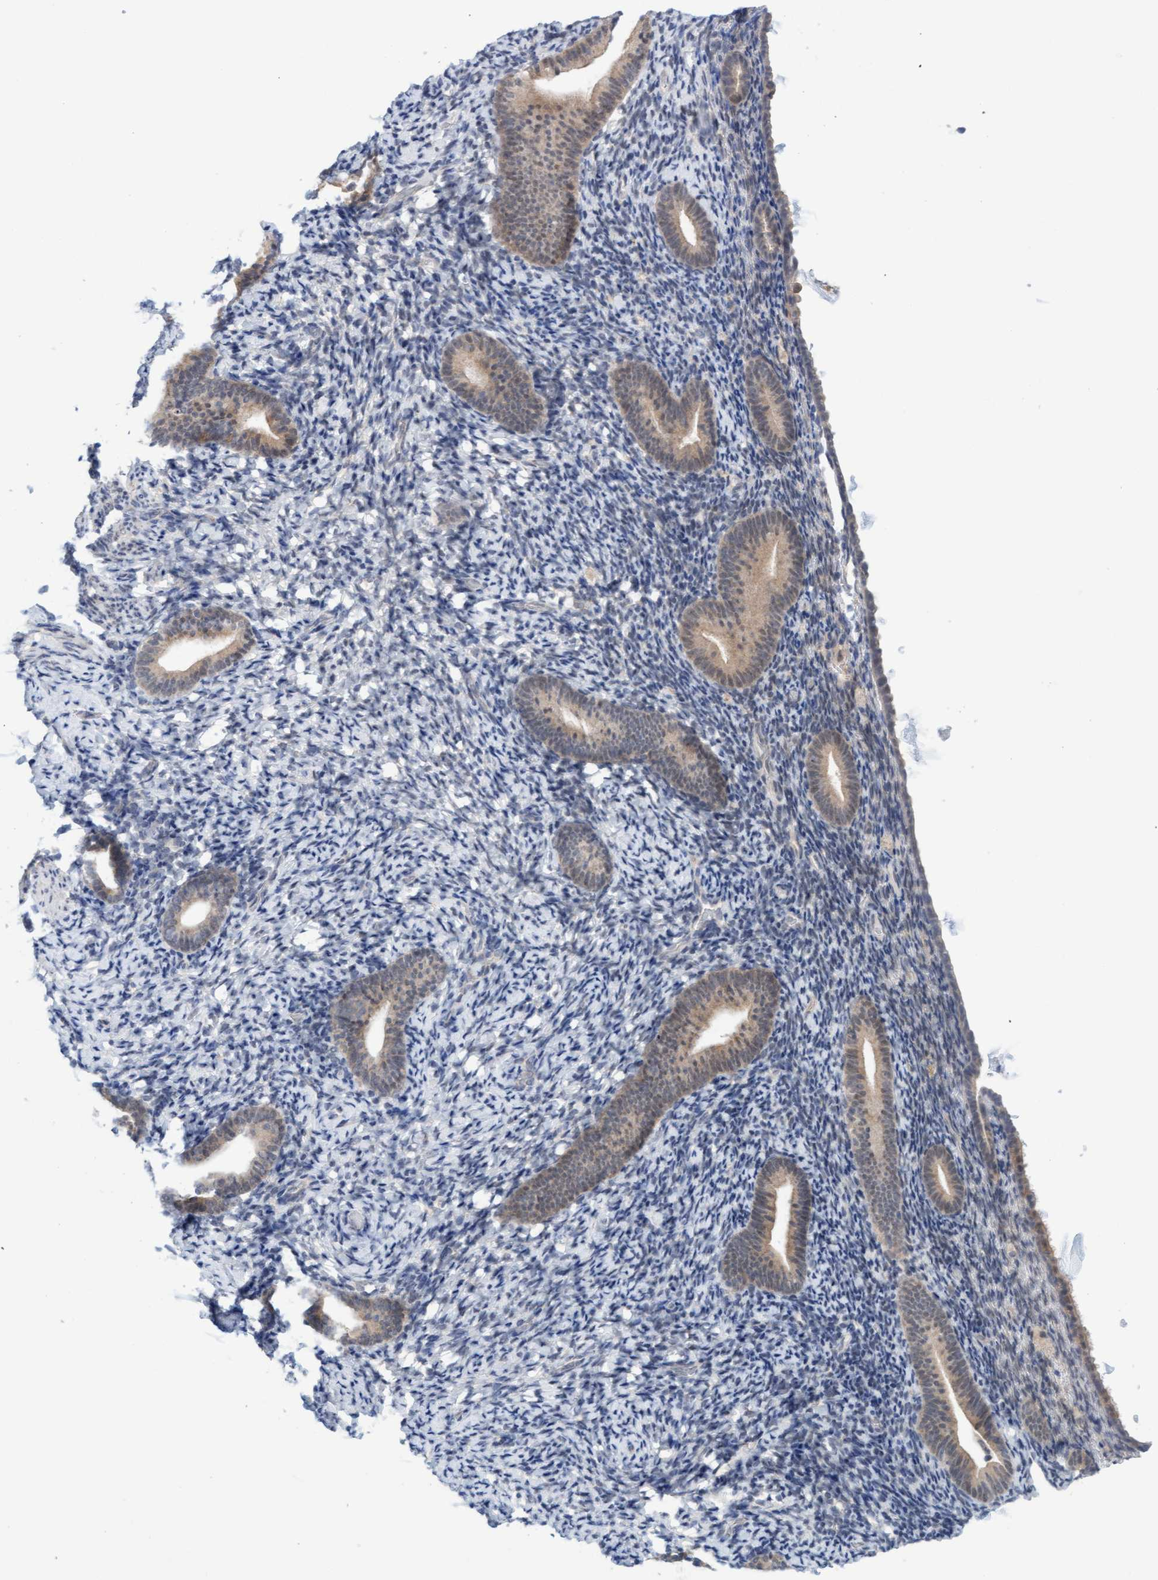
{"staining": {"intensity": "negative", "quantity": "none", "location": "none"}, "tissue": "endometrium", "cell_type": "Cells in endometrial stroma", "image_type": "normal", "snomed": [{"axis": "morphology", "description": "Normal tissue, NOS"}, {"axis": "topography", "description": "Endometrium"}], "caption": "A micrograph of endometrium stained for a protein exhibits no brown staining in cells in endometrial stroma.", "gene": "AMZ2", "patient": {"sex": "female", "age": 51}}